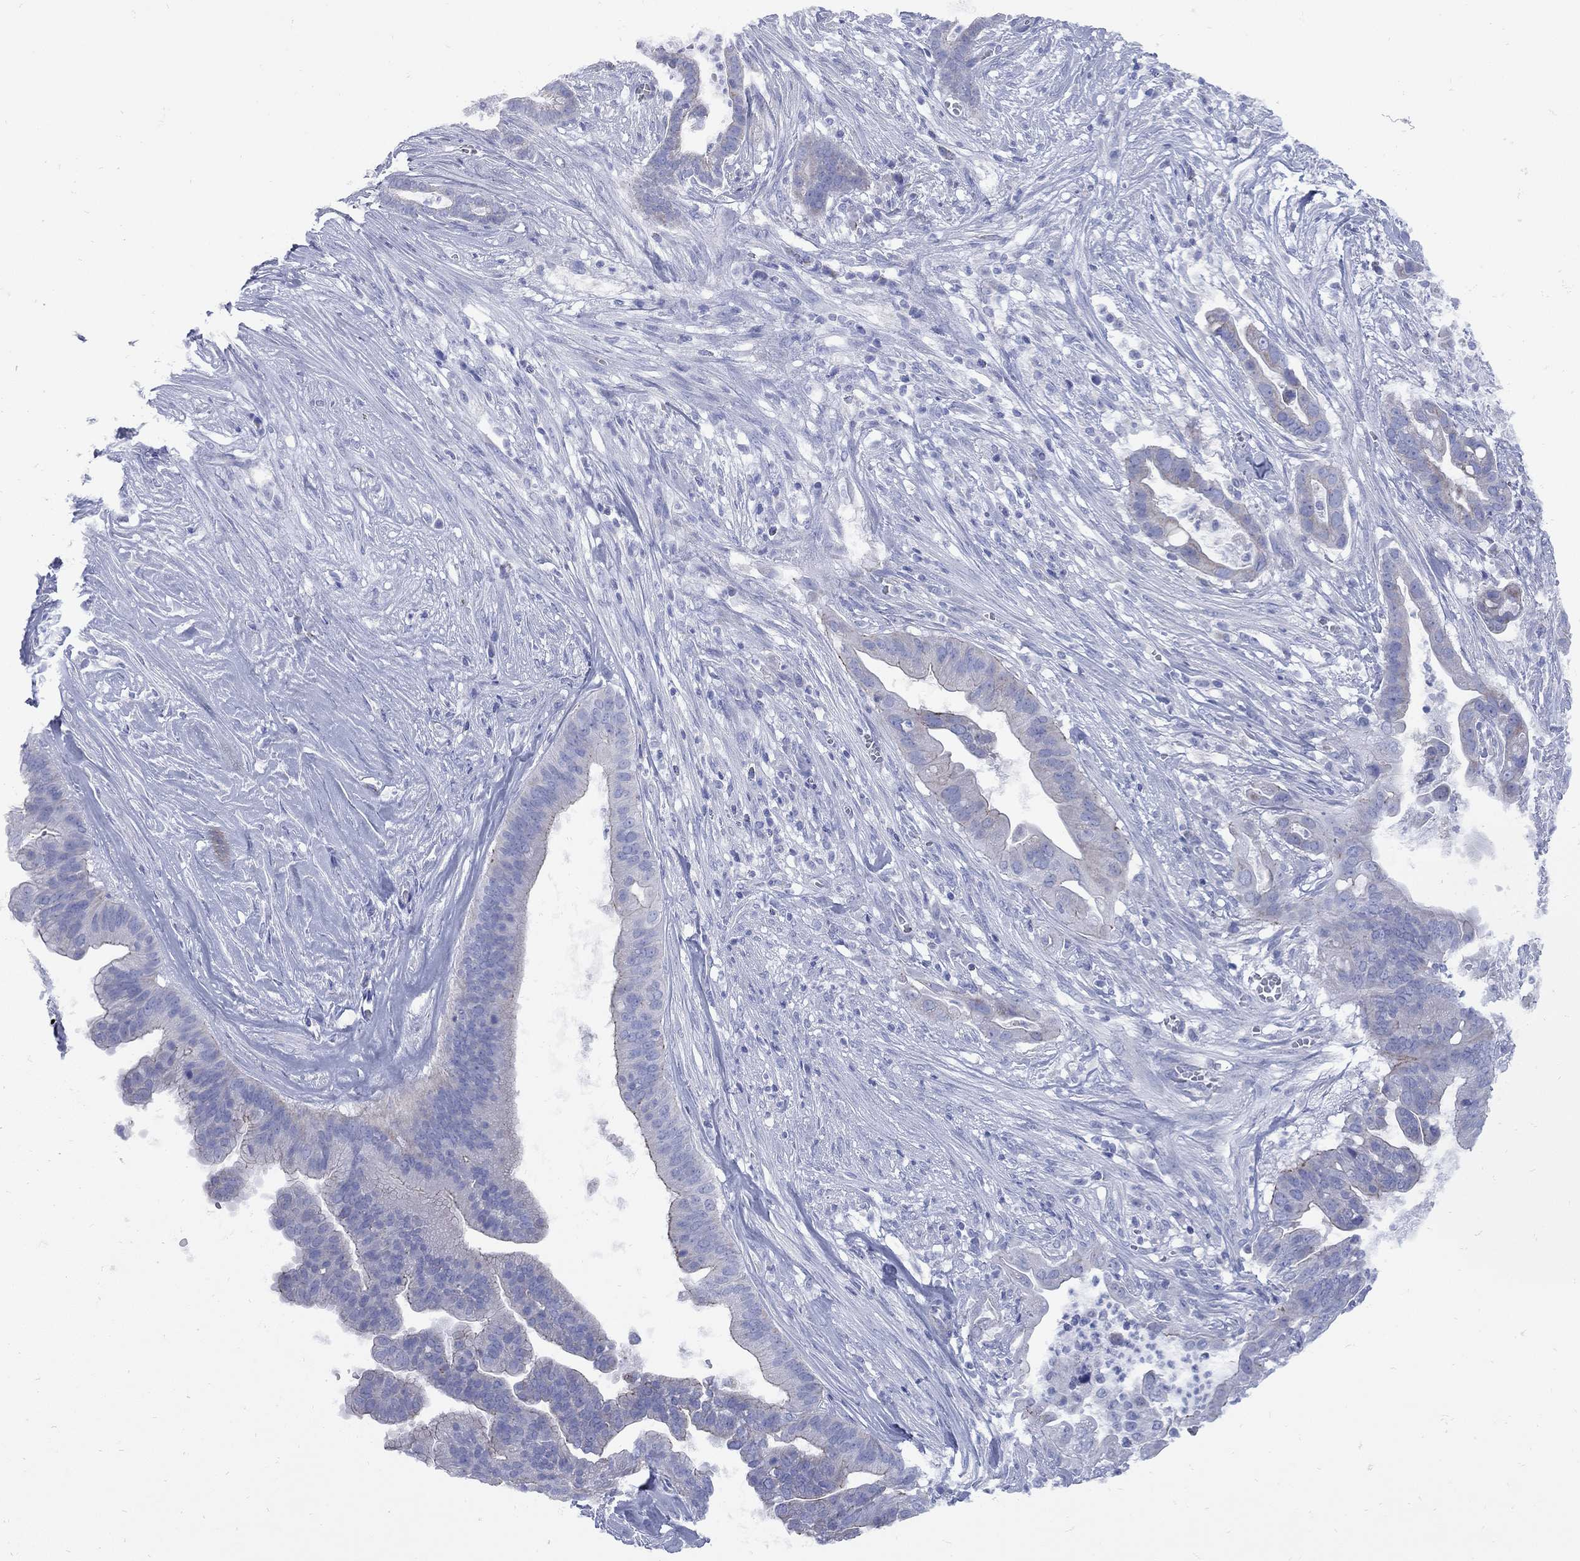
{"staining": {"intensity": "moderate", "quantity": "<25%", "location": "cytoplasmic/membranous"}, "tissue": "pancreatic cancer", "cell_type": "Tumor cells", "image_type": "cancer", "snomed": [{"axis": "morphology", "description": "Adenocarcinoma, NOS"}, {"axis": "topography", "description": "Pancreas"}], "caption": "DAB (3,3'-diaminobenzidine) immunohistochemical staining of human pancreatic cancer (adenocarcinoma) reveals moderate cytoplasmic/membranous protein positivity in about <25% of tumor cells. The staining was performed using DAB to visualize the protein expression in brown, while the nuclei were stained in blue with hematoxylin (Magnification: 20x).", "gene": "PDZD3", "patient": {"sex": "male", "age": 61}}